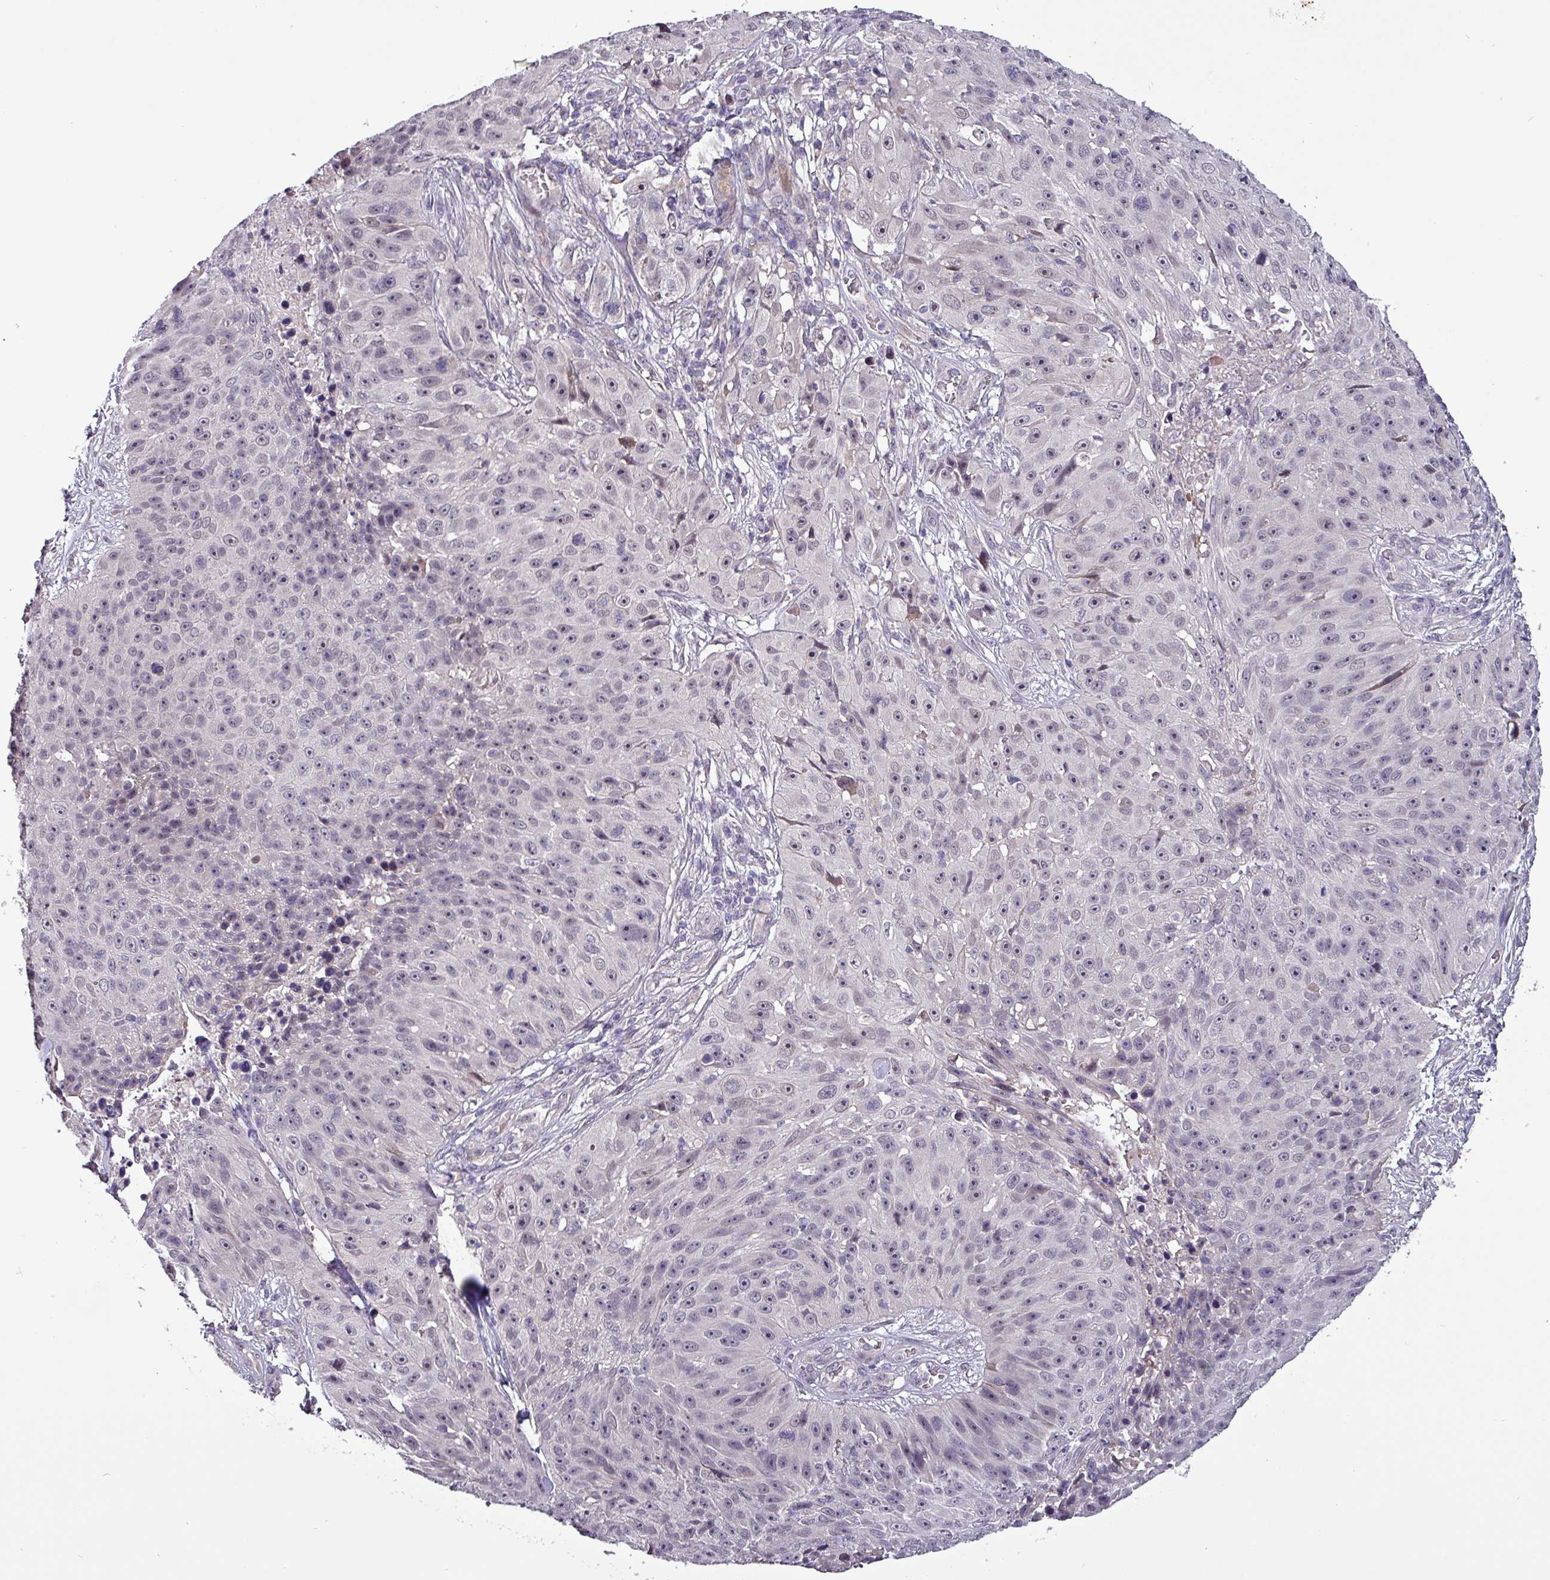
{"staining": {"intensity": "negative", "quantity": "none", "location": "none"}, "tissue": "skin cancer", "cell_type": "Tumor cells", "image_type": "cancer", "snomed": [{"axis": "morphology", "description": "Squamous cell carcinoma, NOS"}, {"axis": "topography", "description": "Skin"}], "caption": "High power microscopy image of an immunohistochemistry histopathology image of skin squamous cell carcinoma, revealing no significant positivity in tumor cells. (DAB immunohistochemistry (IHC), high magnification).", "gene": "GRAPL", "patient": {"sex": "female", "age": 87}}